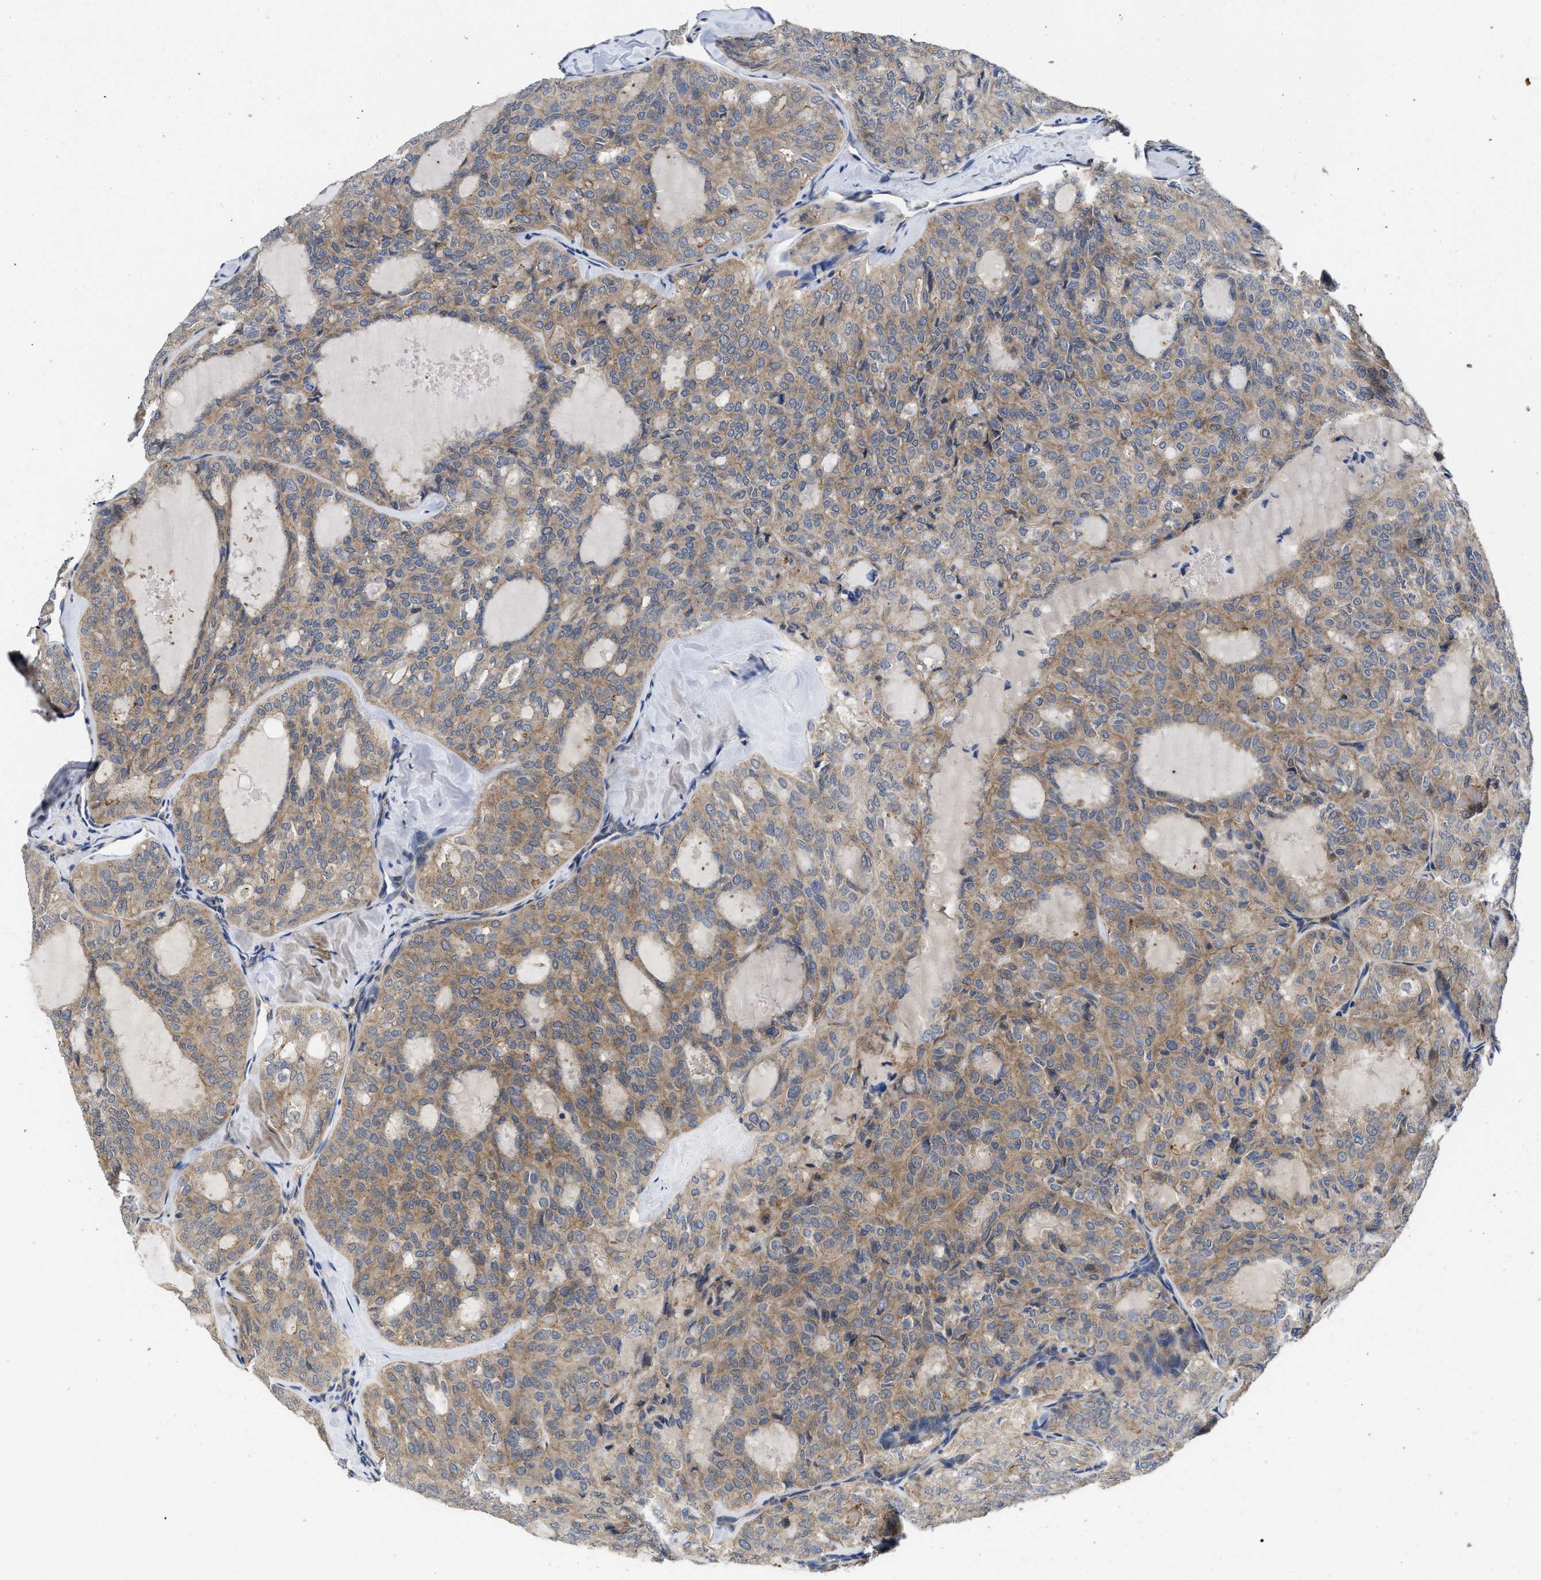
{"staining": {"intensity": "weak", "quantity": ">75%", "location": "cytoplasmic/membranous"}, "tissue": "thyroid cancer", "cell_type": "Tumor cells", "image_type": "cancer", "snomed": [{"axis": "morphology", "description": "Follicular adenoma carcinoma, NOS"}, {"axis": "topography", "description": "Thyroid gland"}], "caption": "IHC (DAB (3,3'-diaminobenzidine)) staining of human thyroid cancer (follicular adenoma carcinoma) reveals weak cytoplasmic/membranous protein staining in about >75% of tumor cells.", "gene": "PKD2", "patient": {"sex": "male", "age": 75}}